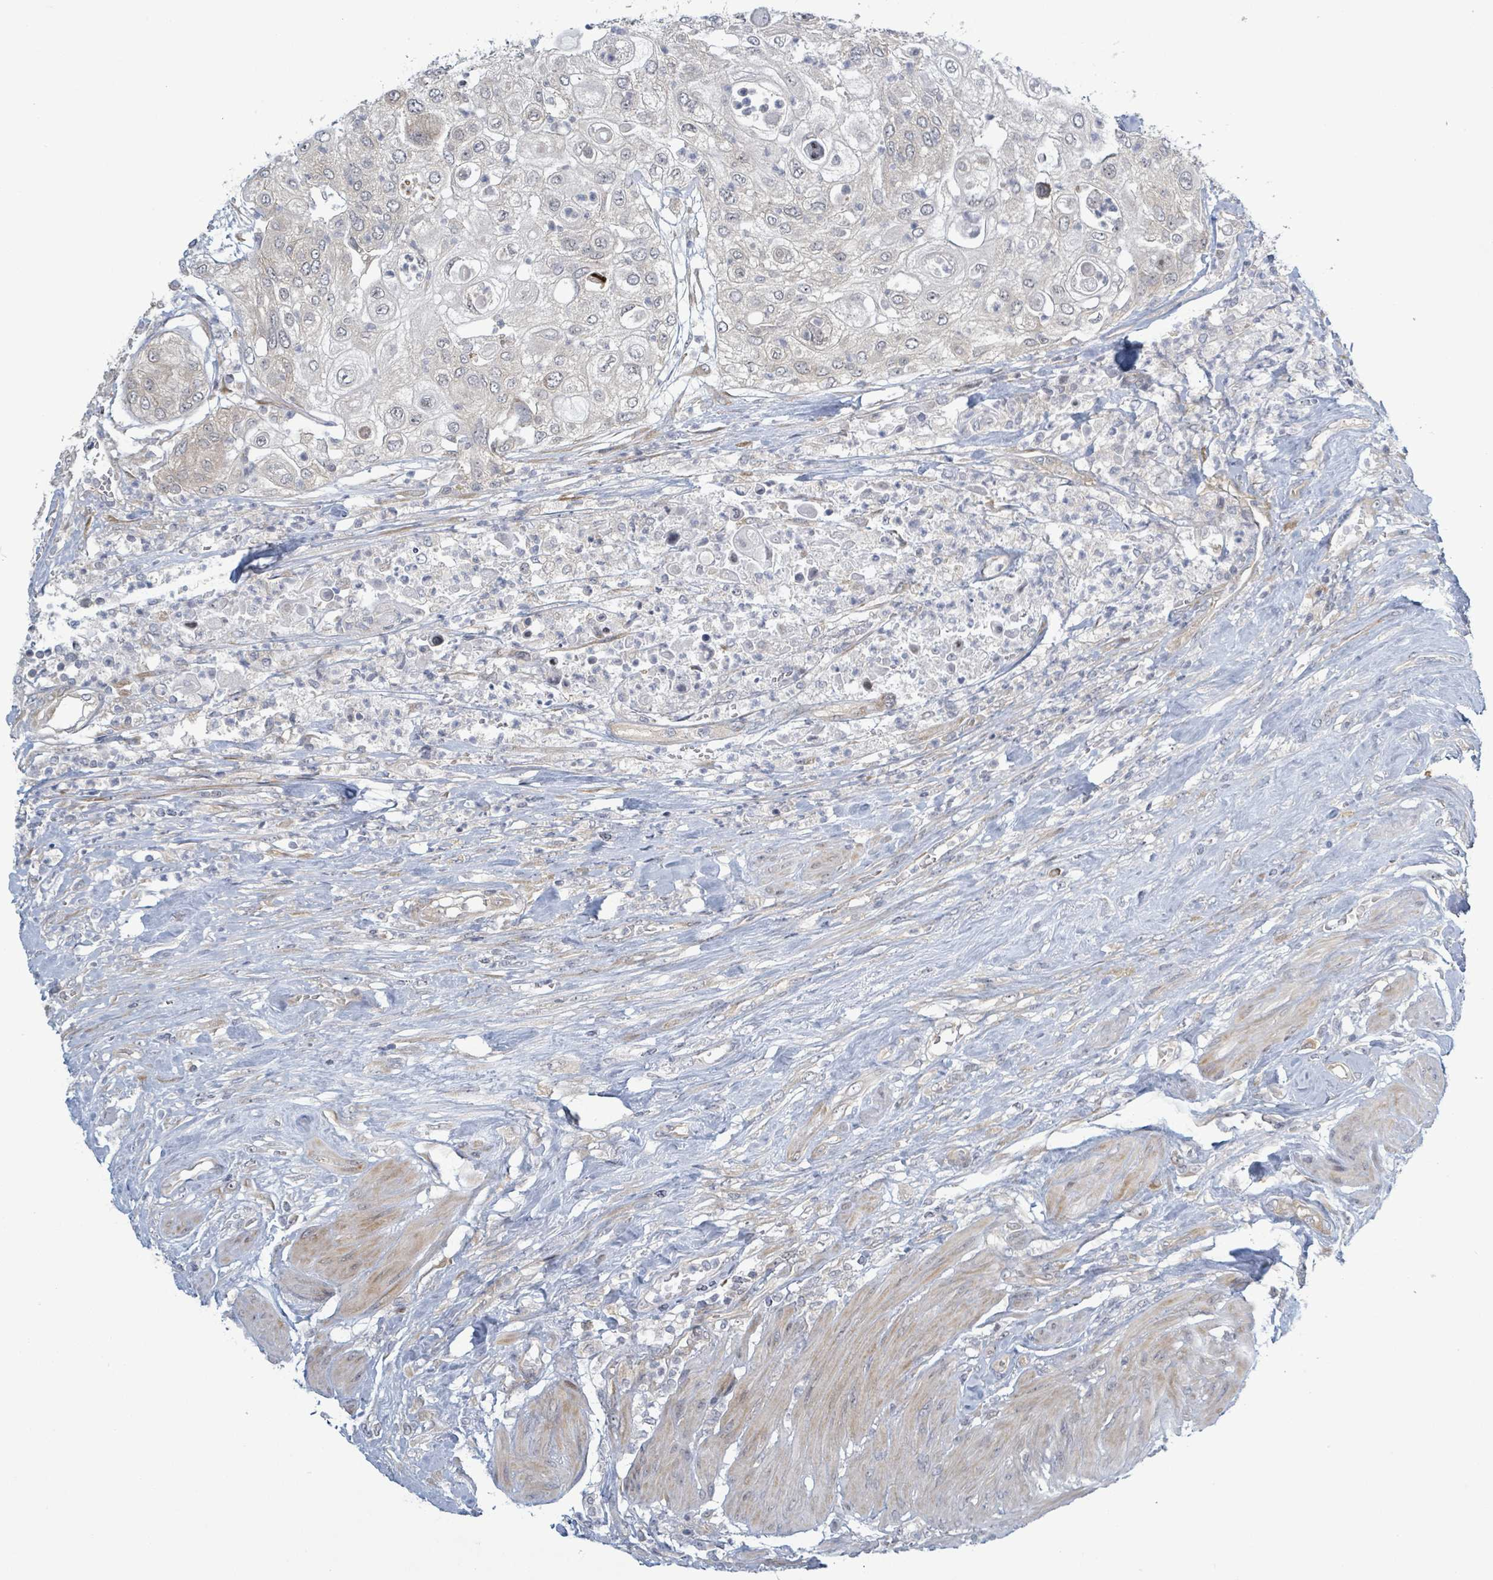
{"staining": {"intensity": "negative", "quantity": "none", "location": "none"}, "tissue": "urothelial cancer", "cell_type": "Tumor cells", "image_type": "cancer", "snomed": [{"axis": "morphology", "description": "Urothelial carcinoma, High grade"}, {"axis": "topography", "description": "Urinary bladder"}], "caption": "This is a image of IHC staining of high-grade urothelial carcinoma, which shows no staining in tumor cells.", "gene": "RPL32", "patient": {"sex": "female", "age": 79}}